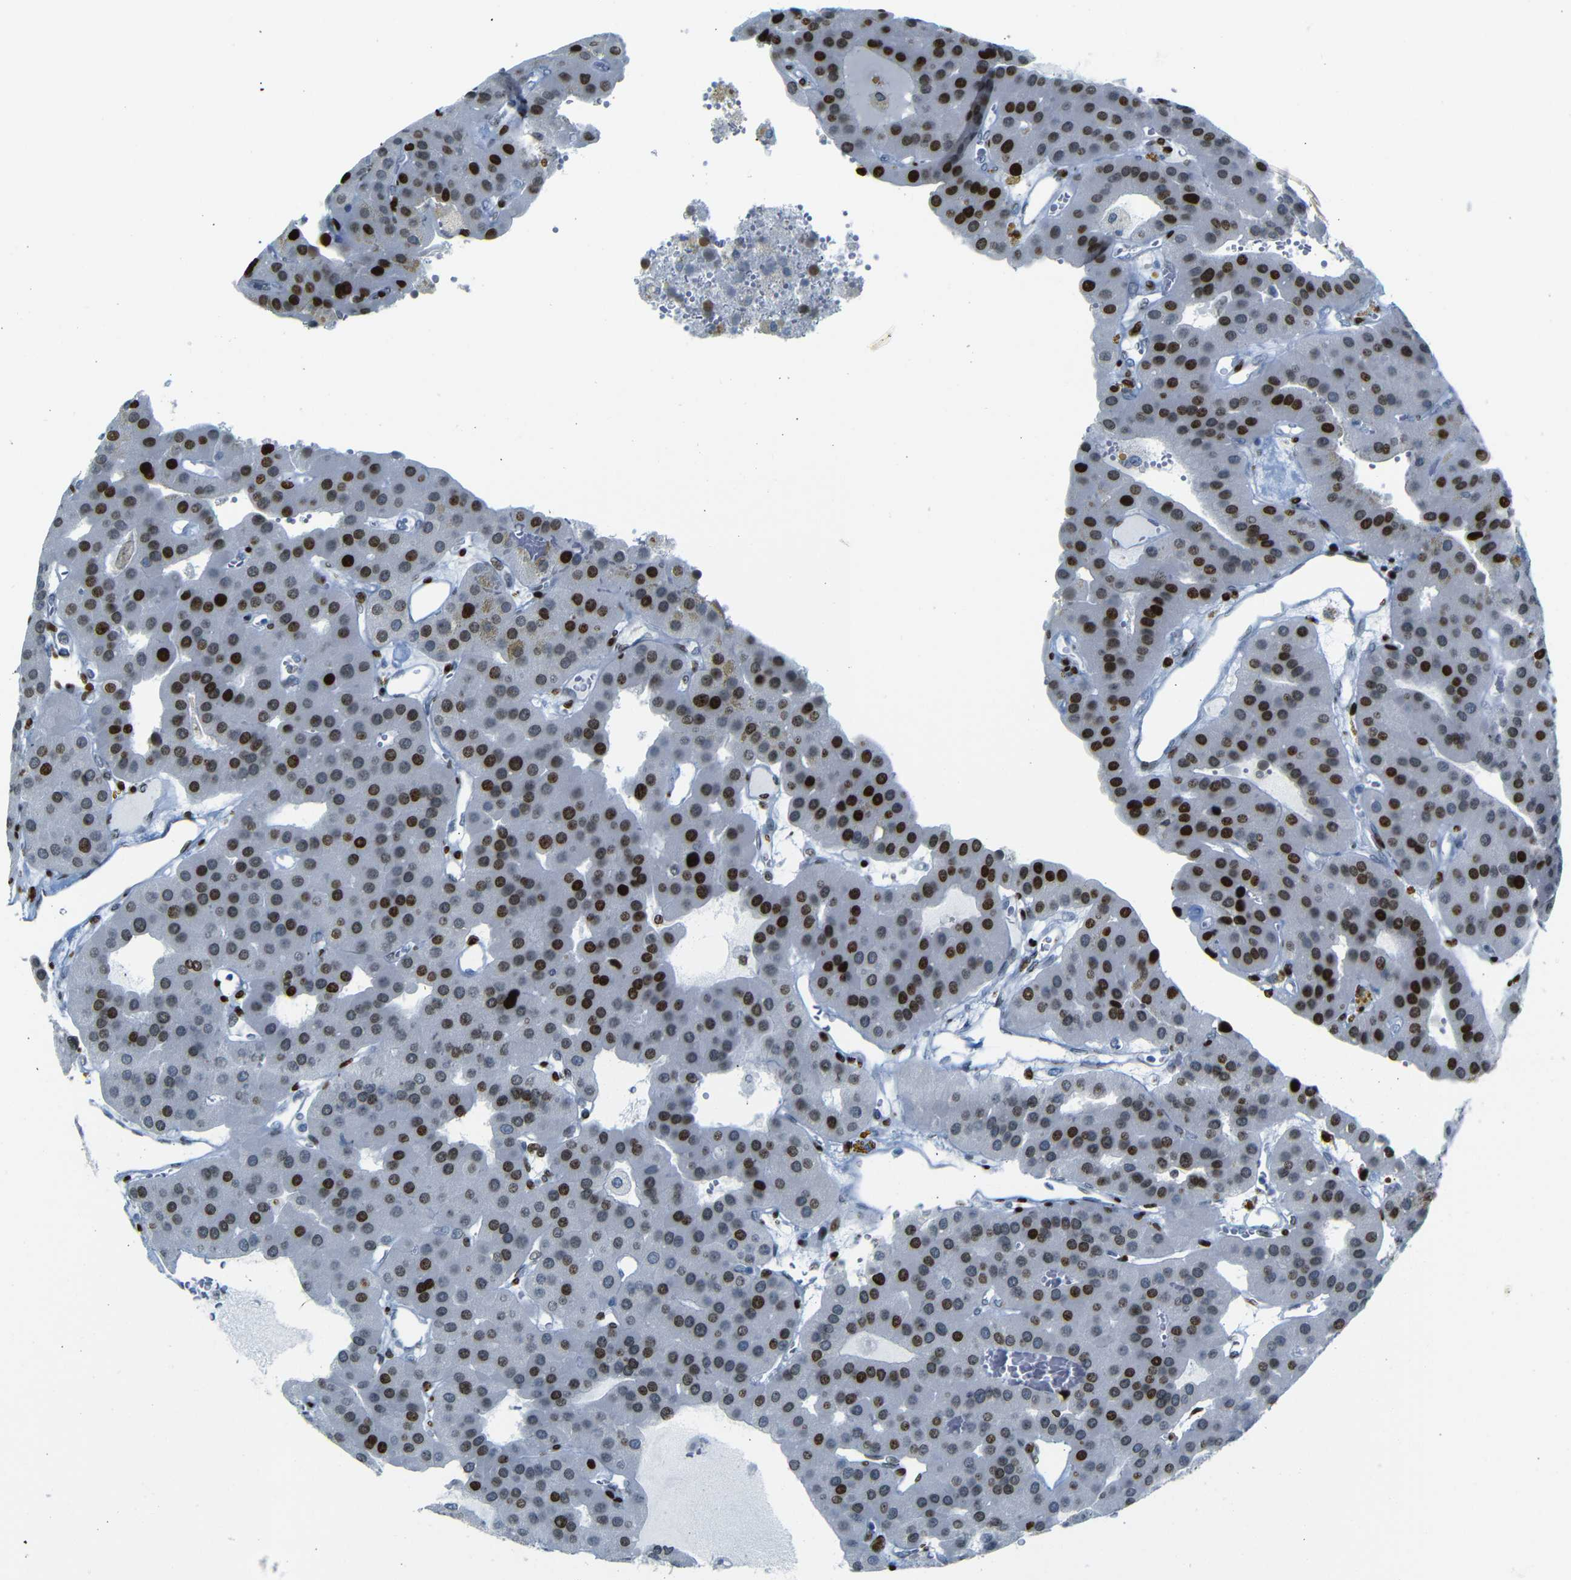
{"staining": {"intensity": "strong", "quantity": "25%-75%", "location": "nuclear"}, "tissue": "parathyroid gland", "cell_type": "Glandular cells", "image_type": "normal", "snomed": [{"axis": "morphology", "description": "Normal tissue, NOS"}, {"axis": "morphology", "description": "Adenoma, NOS"}, {"axis": "topography", "description": "Parathyroid gland"}], "caption": "Approximately 25%-75% of glandular cells in benign human parathyroid gland display strong nuclear protein staining as visualized by brown immunohistochemical staining.", "gene": "NPIPB15", "patient": {"sex": "female", "age": 86}}